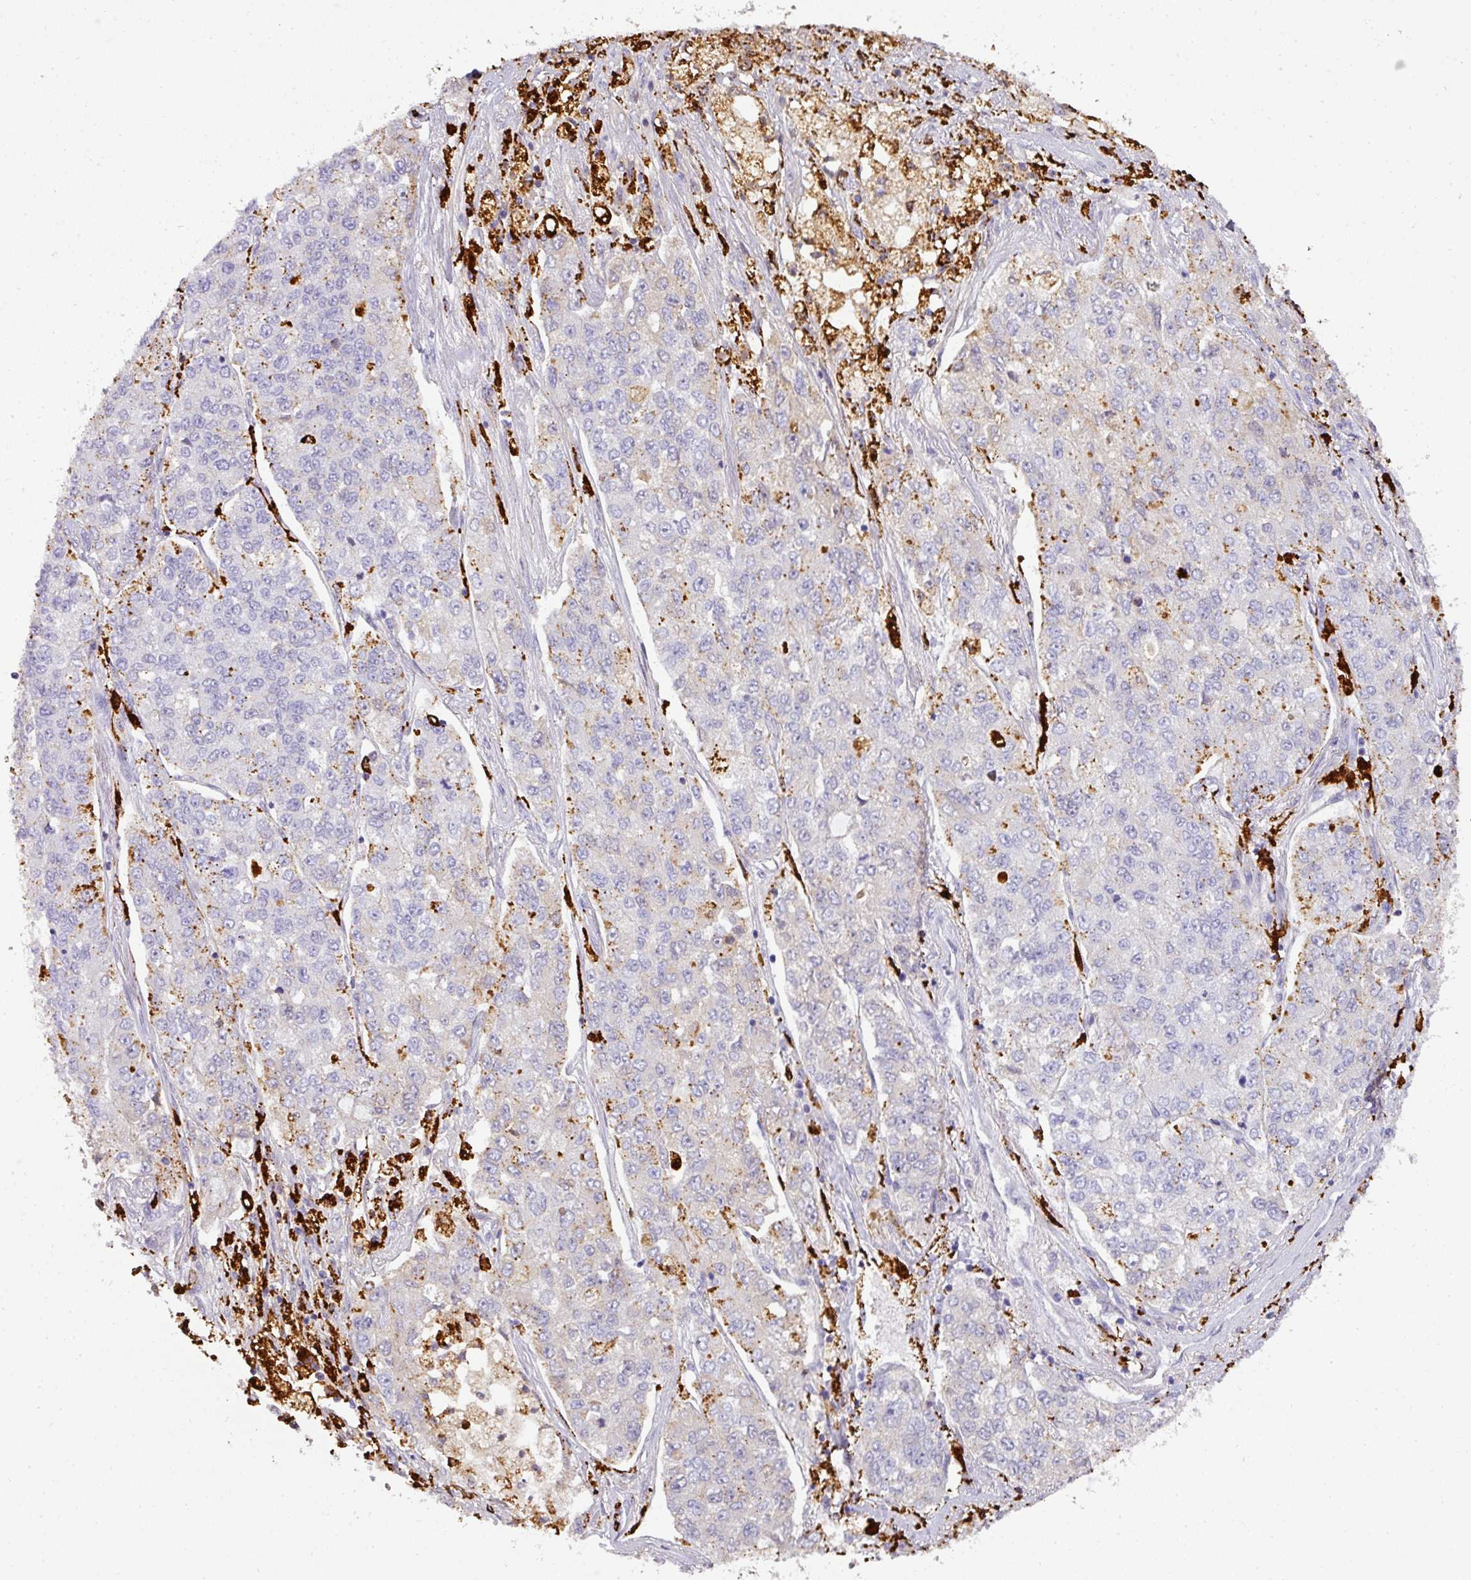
{"staining": {"intensity": "weak", "quantity": "<25%", "location": "cytoplasmic/membranous"}, "tissue": "lung cancer", "cell_type": "Tumor cells", "image_type": "cancer", "snomed": [{"axis": "morphology", "description": "Adenocarcinoma, NOS"}, {"axis": "topography", "description": "Lung"}], "caption": "IHC of human lung cancer displays no positivity in tumor cells.", "gene": "MMACHC", "patient": {"sex": "male", "age": 49}}